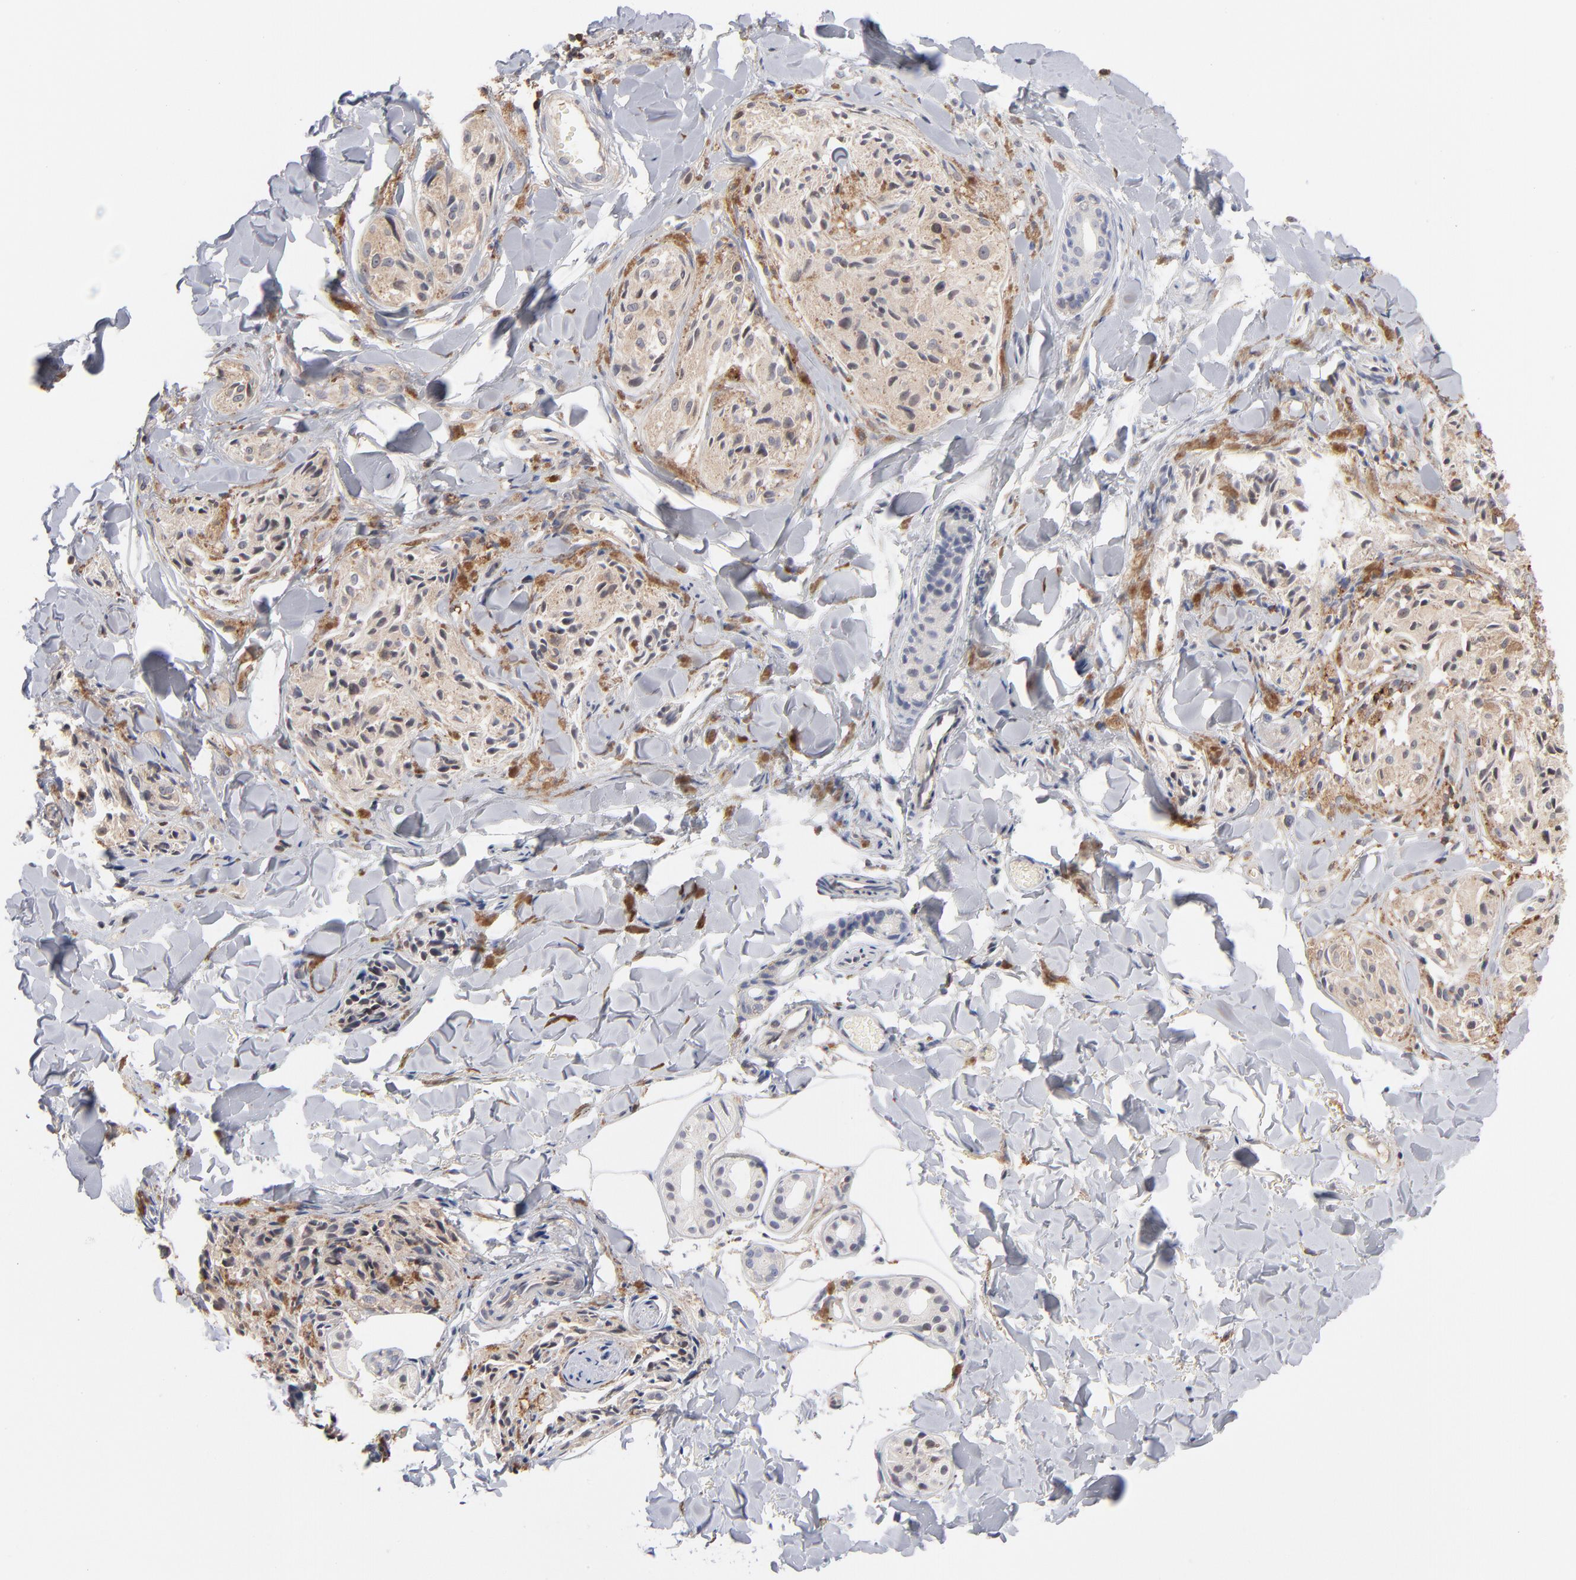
{"staining": {"intensity": "moderate", "quantity": ">75%", "location": "cytoplasmic/membranous"}, "tissue": "melanoma", "cell_type": "Tumor cells", "image_type": "cancer", "snomed": [{"axis": "morphology", "description": "Malignant melanoma, Metastatic site"}, {"axis": "topography", "description": "Skin"}], "caption": "Immunohistochemical staining of human malignant melanoma (metastatic site) displays moderate cytoplasmic/membranous protein staining in approximately >75% of tumor cells. (DAB (3,3'-diaminobenzidine) IHC with brightfield microscopy, high magnification).", "gene": "WIPF1", "patient": {"sex": "female", "age": 66}}